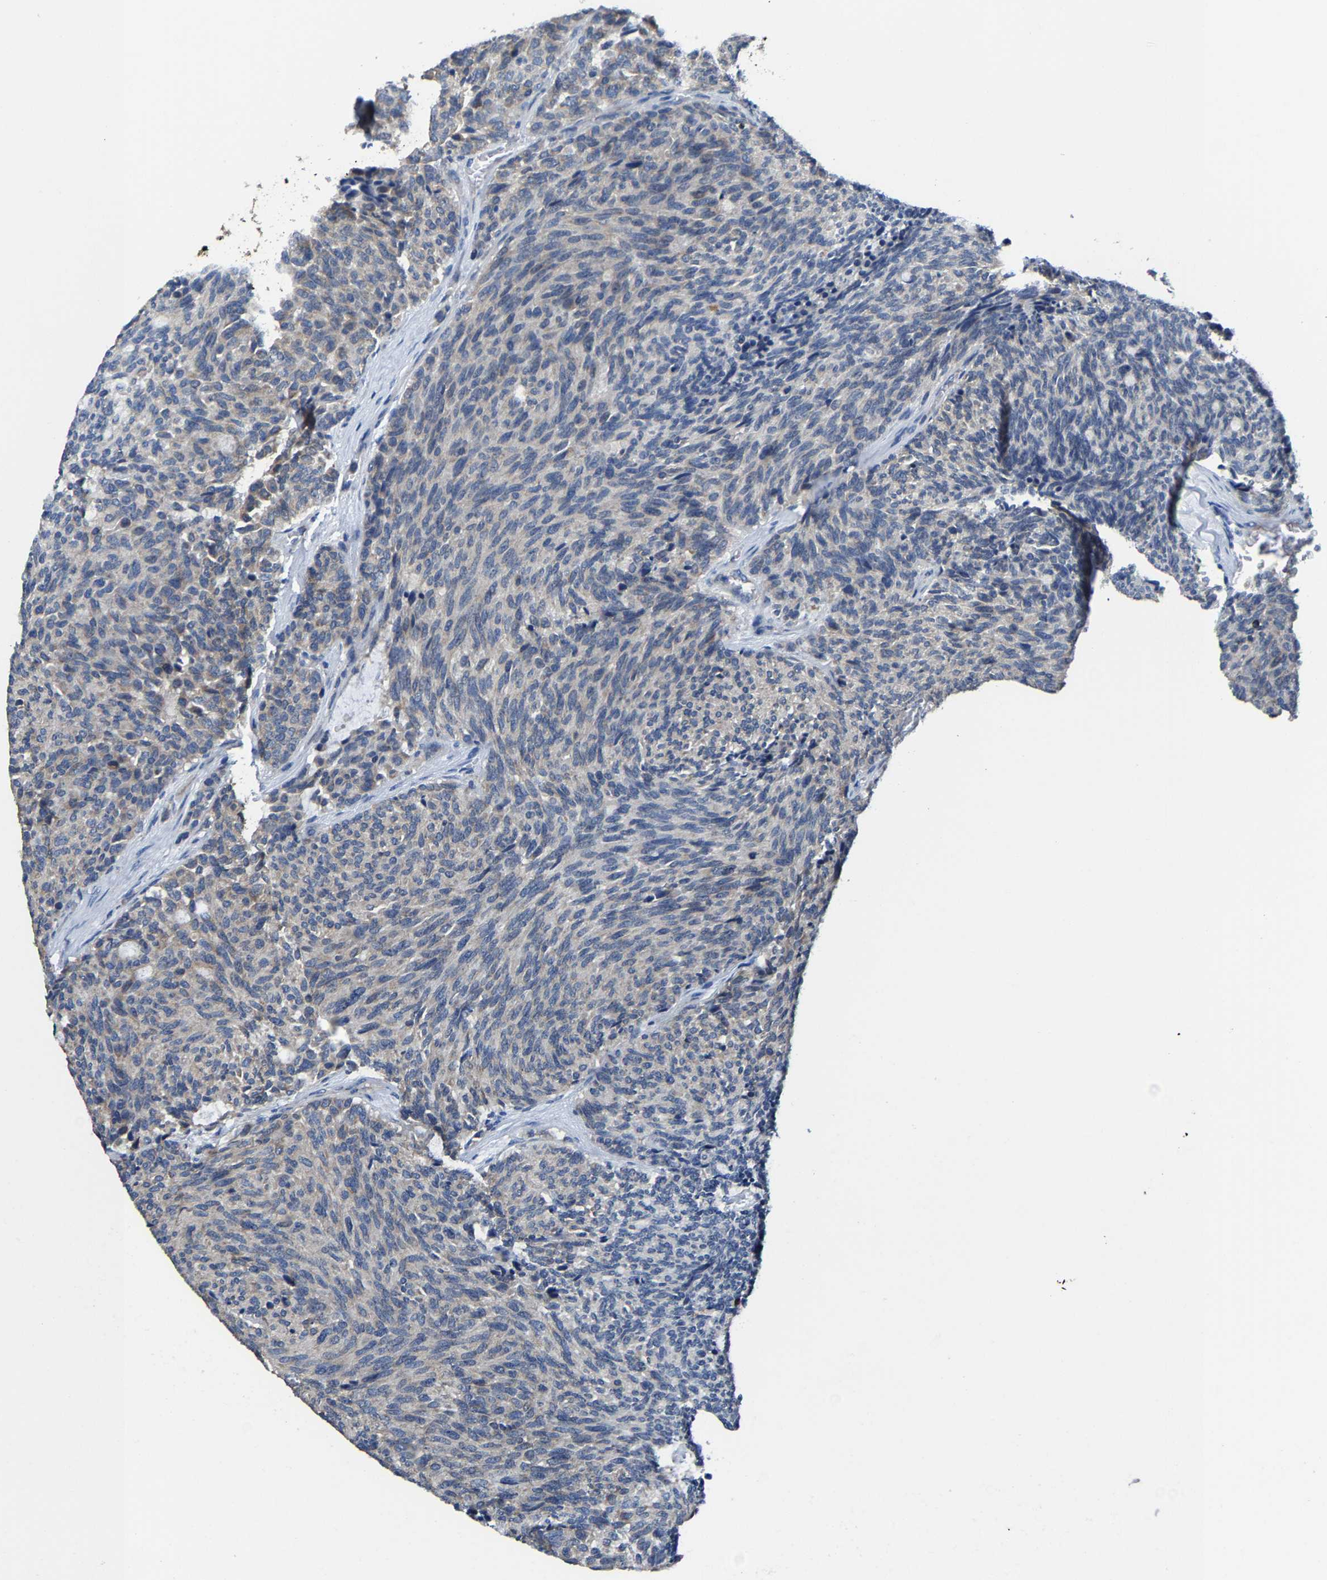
{"staining": {"intensity": "weak", "quantity": "<25%", "location": "cytoplasmic/membranous"}, "tissue": "carcinoid", "cell_type": "Tumor cells", "image_type": "cancer", "snomed": [{"axis": "morphology", "description": "Carcinoid, malignant, NOS"}, {"axis": "topography", "description": "Pancreas"}], "caption": "An immunohistochemistry histopathology image of carcinoid (malignant) is shown. There is no staining in tumor cells of carcinoid (malignant). The staining is performed using DAB (3,3'-diaminobenzidine) brown chromogen with nuclei counter-stained in using hematoxylin.", "gene": "AGK", "patient": {"sex": "female", "age": 54}}